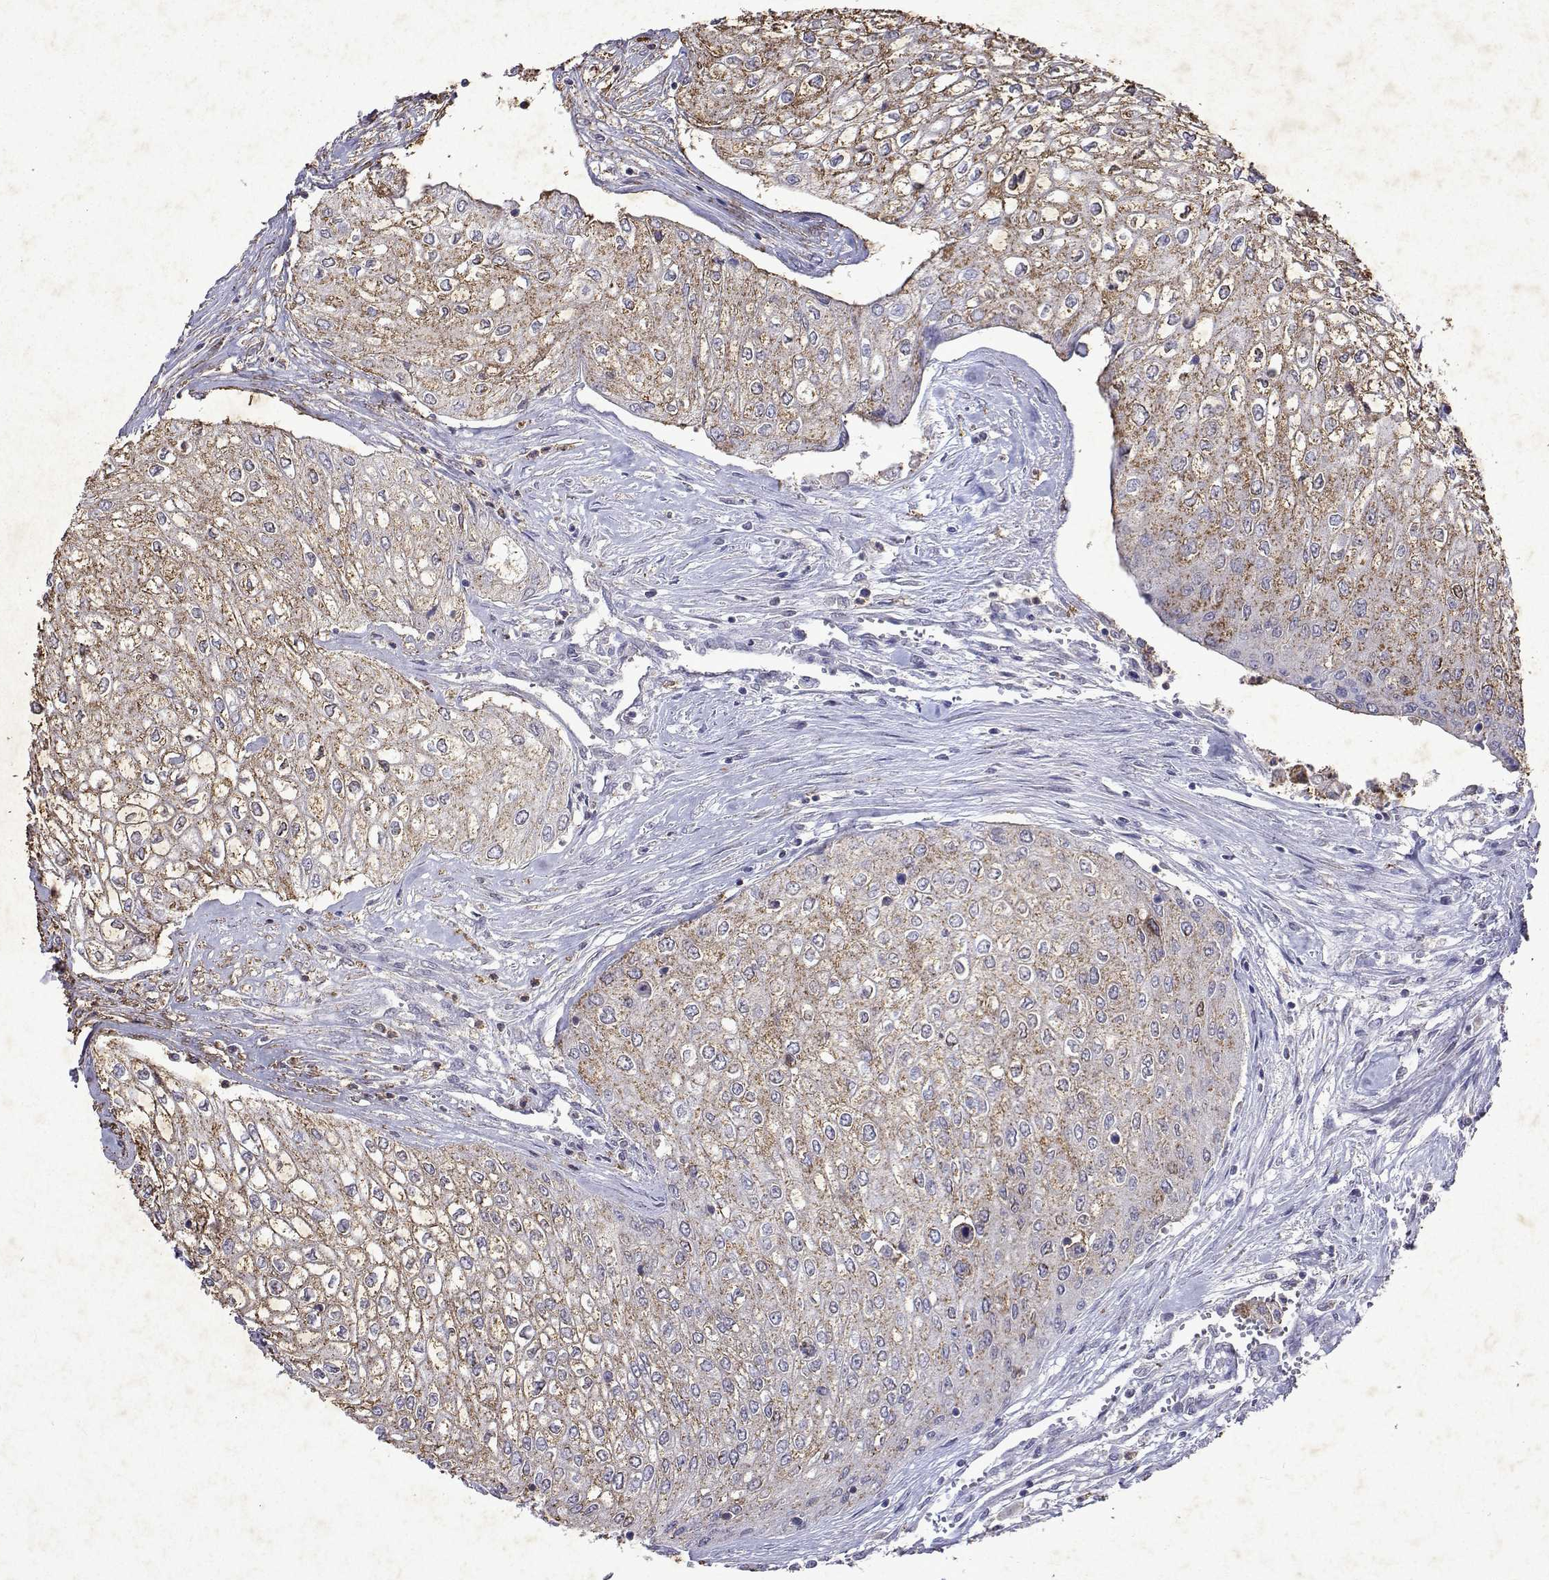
{"staining": {"intensity": "moderate", "quantity": ">75%", "location": "cytoplasmic/membranous"}, "tissue": "urothelial cancer", "cell_type": "Tumor cells", "image_type": "cancer", "snomed": [{"axis": "morphology", "description": "Urothelial carcinoma, High grade"}, {"axis": "topography", "description": "Urinary bladder"}], "caption": "IHC of urothelial carcinoma (high-grade) demonstrates medium levels of moderate cytoplasmic/membranous positivity in approximately >75% of tumor cells.", "gene": "DUSP28", "patient": {"sex": "male", "age": 62}}